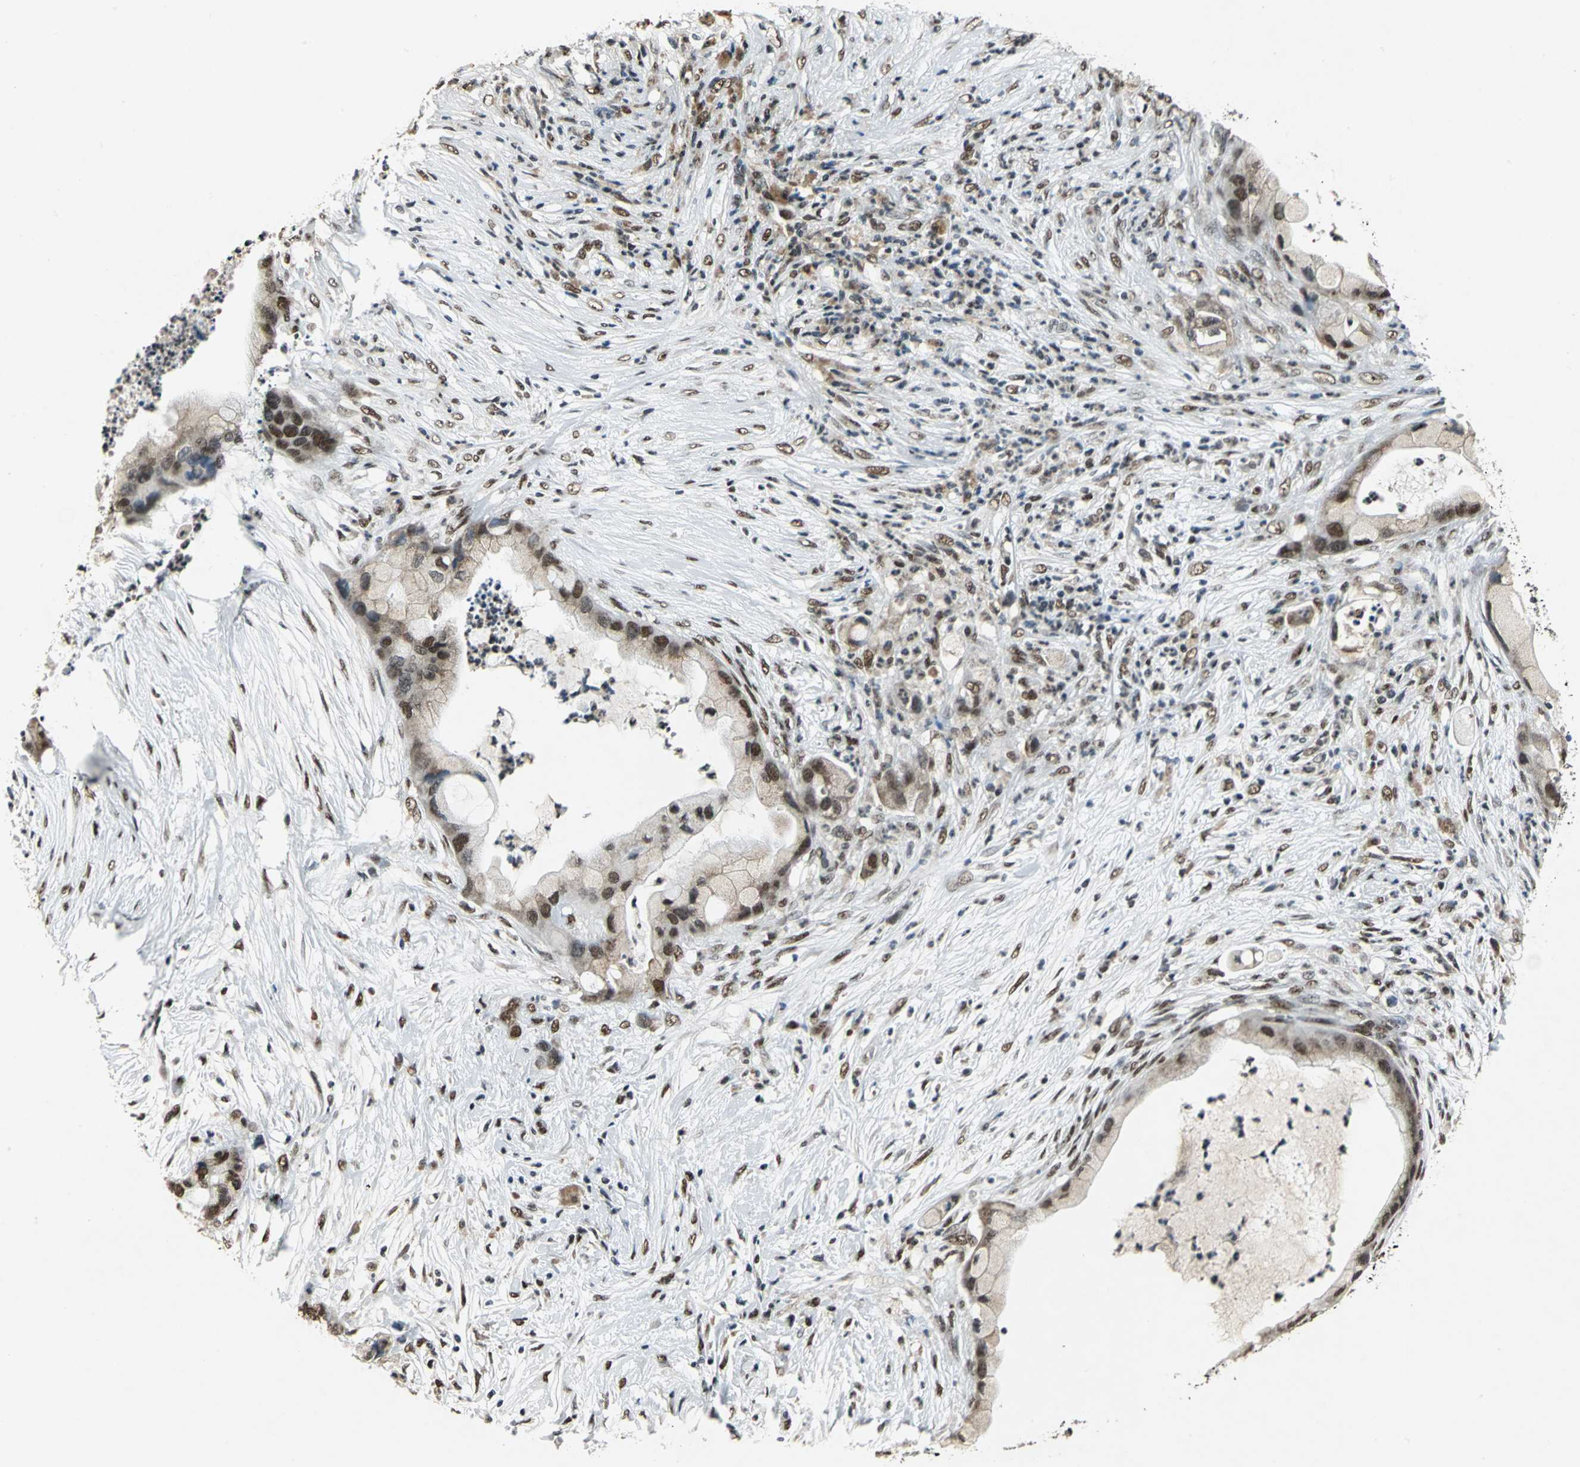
{"staining": {"intensity": "strong", "quantity": ">75%", "location": "nuclear"}, "tissue": "pancreatic cancer", "cell_type": "Tumor cells", "image_type": "cancer", "snomed": [{"axis": "morphology", "description": "Adenocarcinoma, NOS"}, {"axis": "topography", "description": "Pancreas"}], "caption": "Human adenocarcinoma (pancreatic) stained with a protein marker demonstrates strong staining in tumor cells.", "gene": "MTA2", "patient": {"sex": "female", "age": 59}}